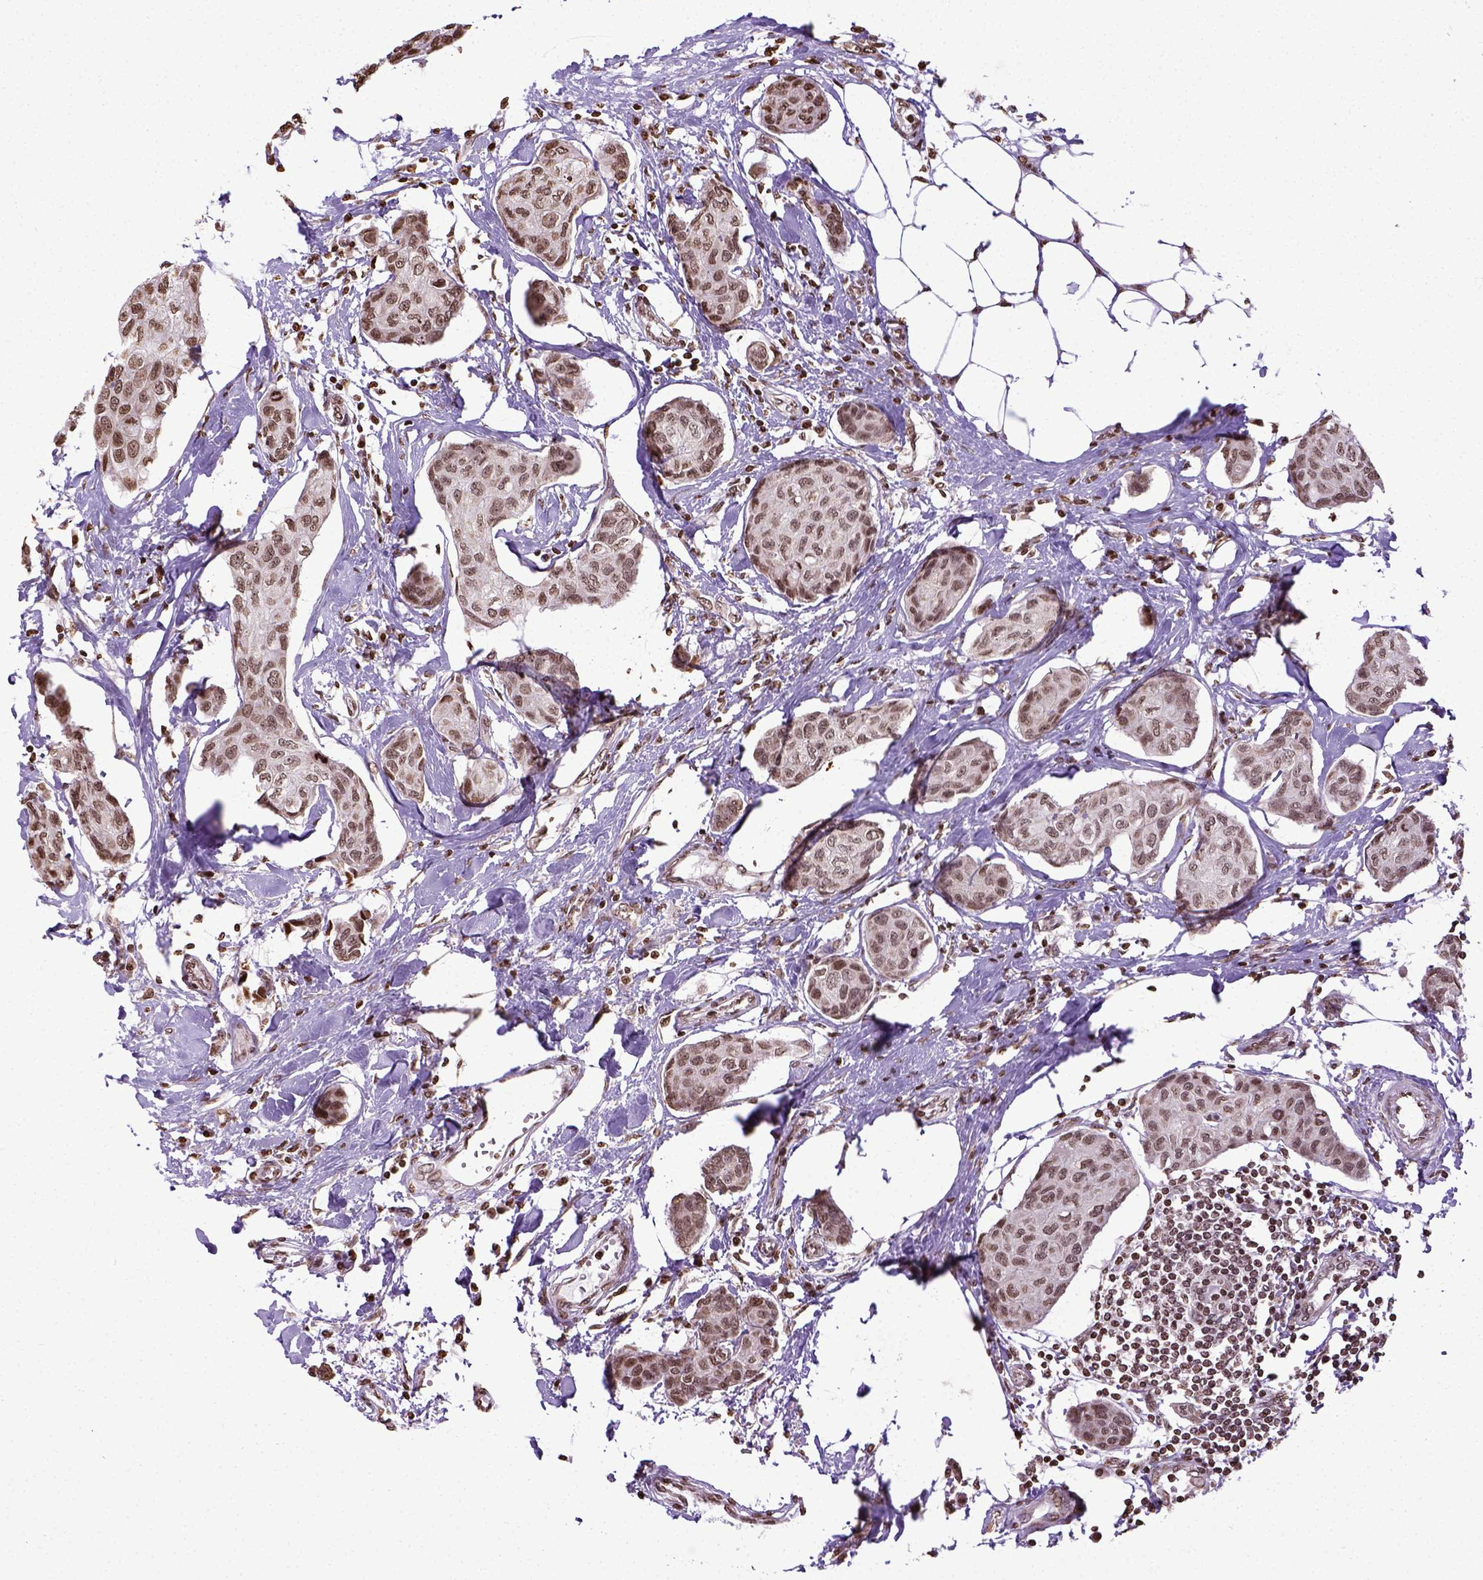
{"staining": {"intensity": "moderate", "quantity": ">75%", "location": "nuclear"}, "tissue": "breast cancer", "cell_type": "Tumor cells", "image_type": "cancer", "snomed": [{"axis": "morphology", "description": "Duct carcinoma"}, {"axis": "topography", "description": "Breast"}], "caption": "Tumor cells show medium levels of moderate nuclear staining in approximately >75% of cells in human breast cancer (intraductal carcinoma). (Stains: DAB in brown, nuclei in blue, Microscopy: brightfield microscopy at high magnification).", "gene": "ZNF75D", "patient": {"sex": "female", "age": 80}}